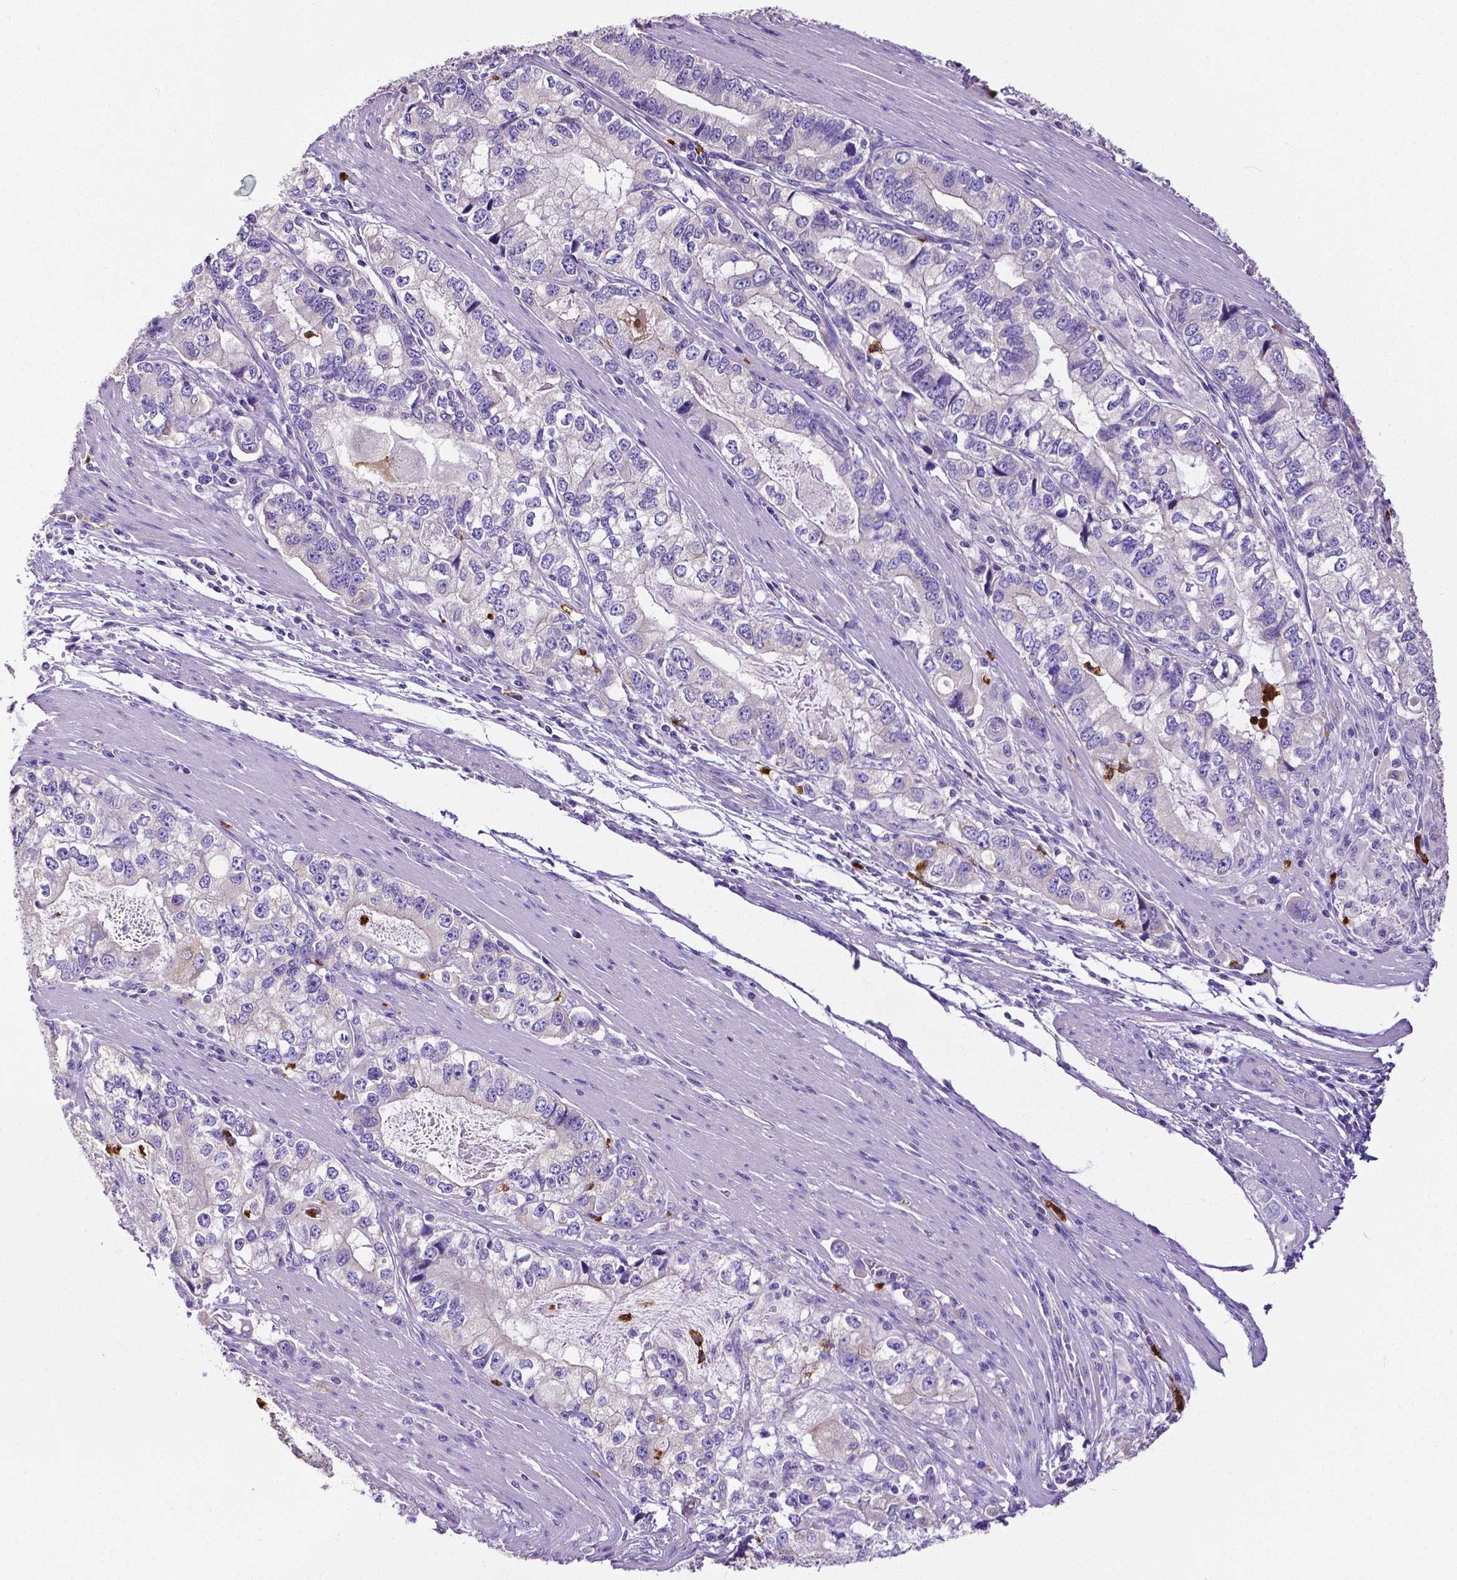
{"staining": {"intensity": "negative", "quantity": "none", "location": "none"}, "tissue": "stomach cancer", "cell_type": "Tumor cells", "image_type": "cancer", "snomed": [{"axis": "morphology", "description": "Adenocarcinoma, NOS"}, {"axis": "topography", "description": "Stomach, lower"}], "caption": "This photomicrograph is of adenocarcinoma (stomach) stained with IHC to label a protein in brown with the nuclei are counter-stained blue. There is no expression in tumor cells.", "gene": "MMP9", "patient": {"sex": "female", "age": 72}}